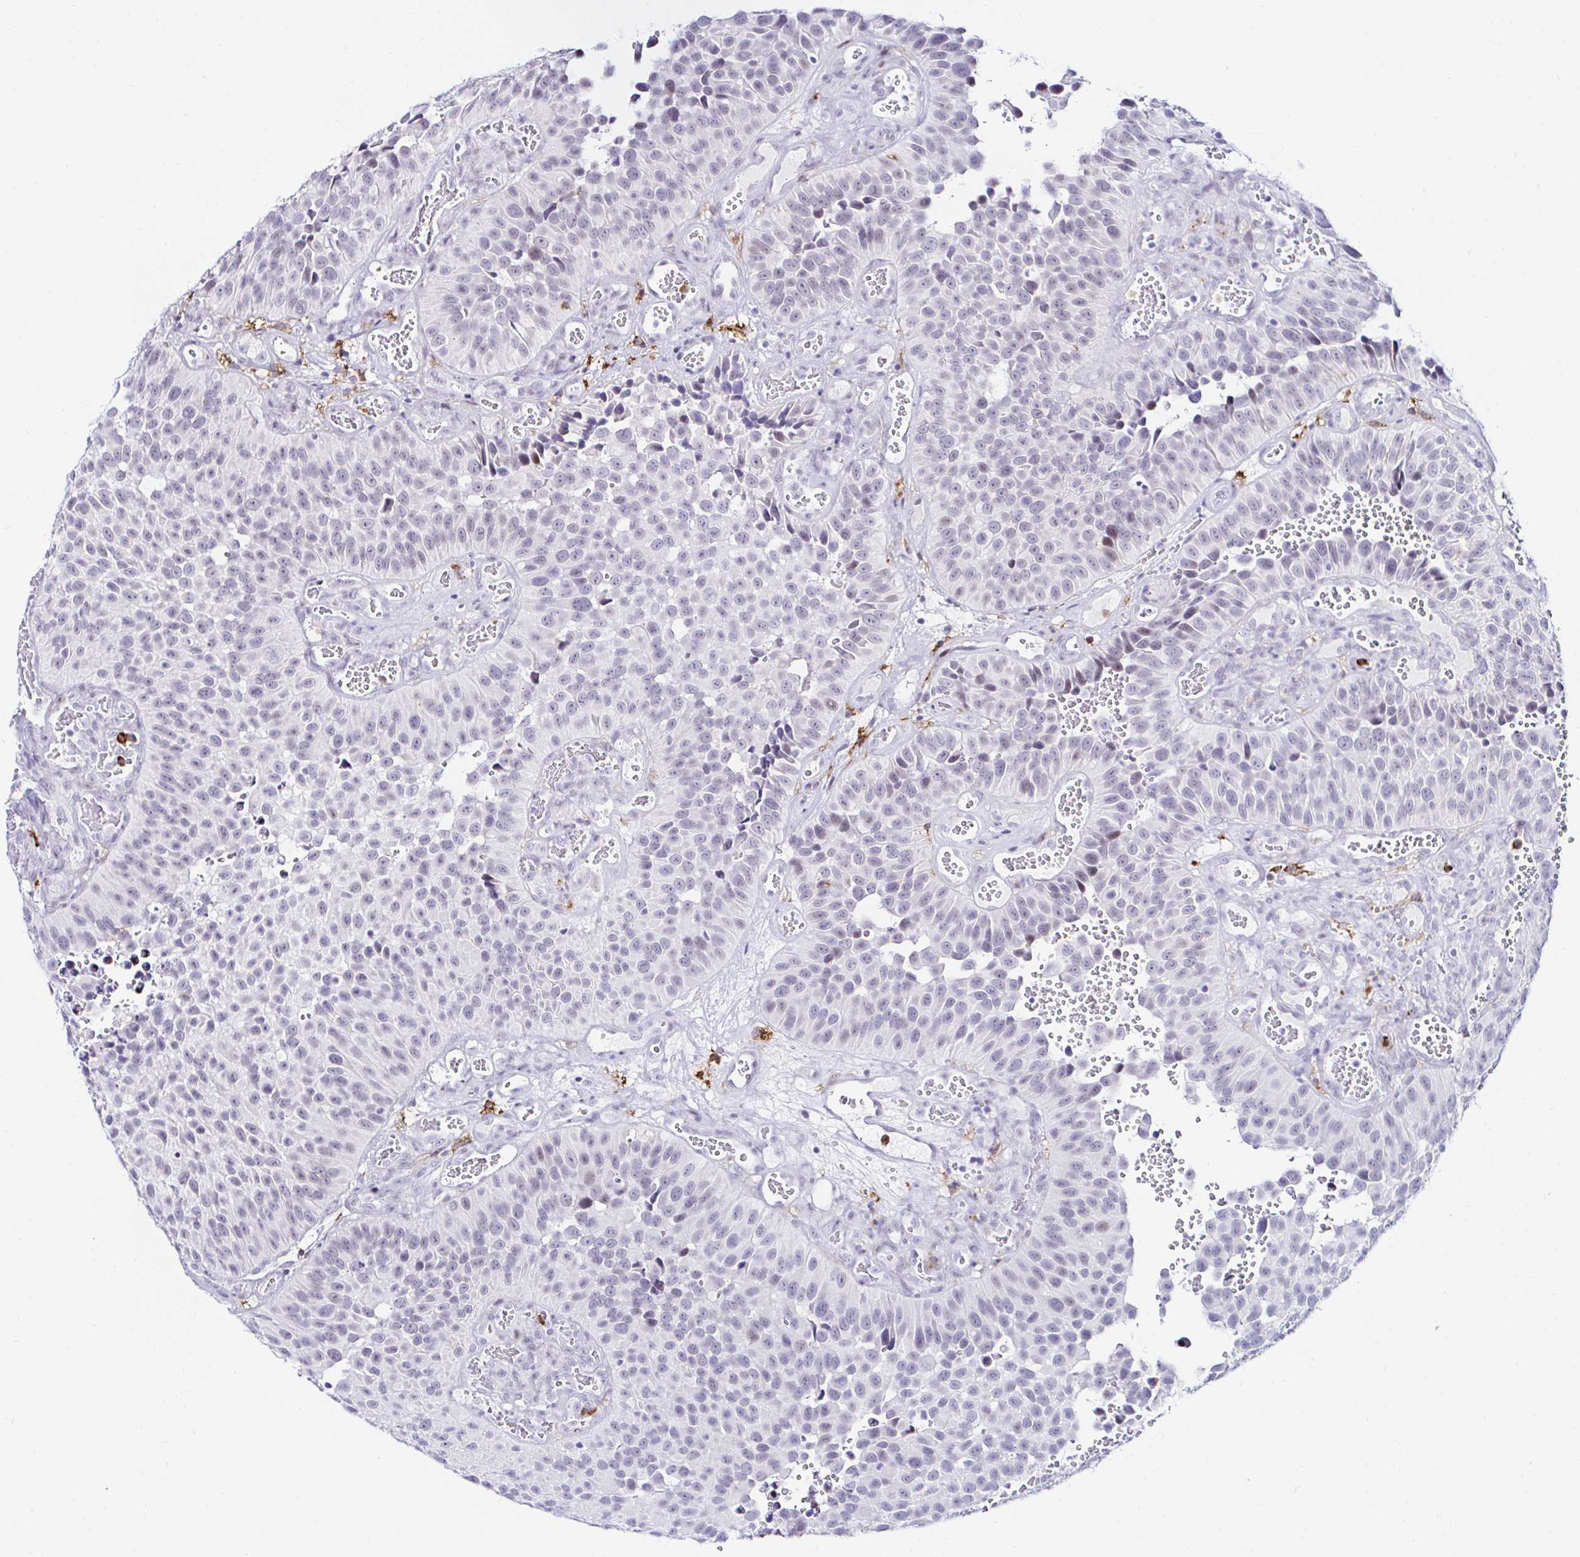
{"staining": {"intensity": "negative", "quantity": "none", "location": "none"}, "tissue": "urothelial cancer", "cell_type": "Tumor cells", "image_type": "cancer", "snomed": [{"axis": "morphology", "description": "Urothelial carcinoma, Low grade"}, {"axis": "topography", "description": "Urinary bladder"}], "caption": "Histopathology image shows no significant protein positivity in tumor cells of low-grade urothelial carcinoma. (IHC, brightfield microscopy, high magnification).", "gene": "CYBB", "patient": {"sex": "male", "age": 76}}